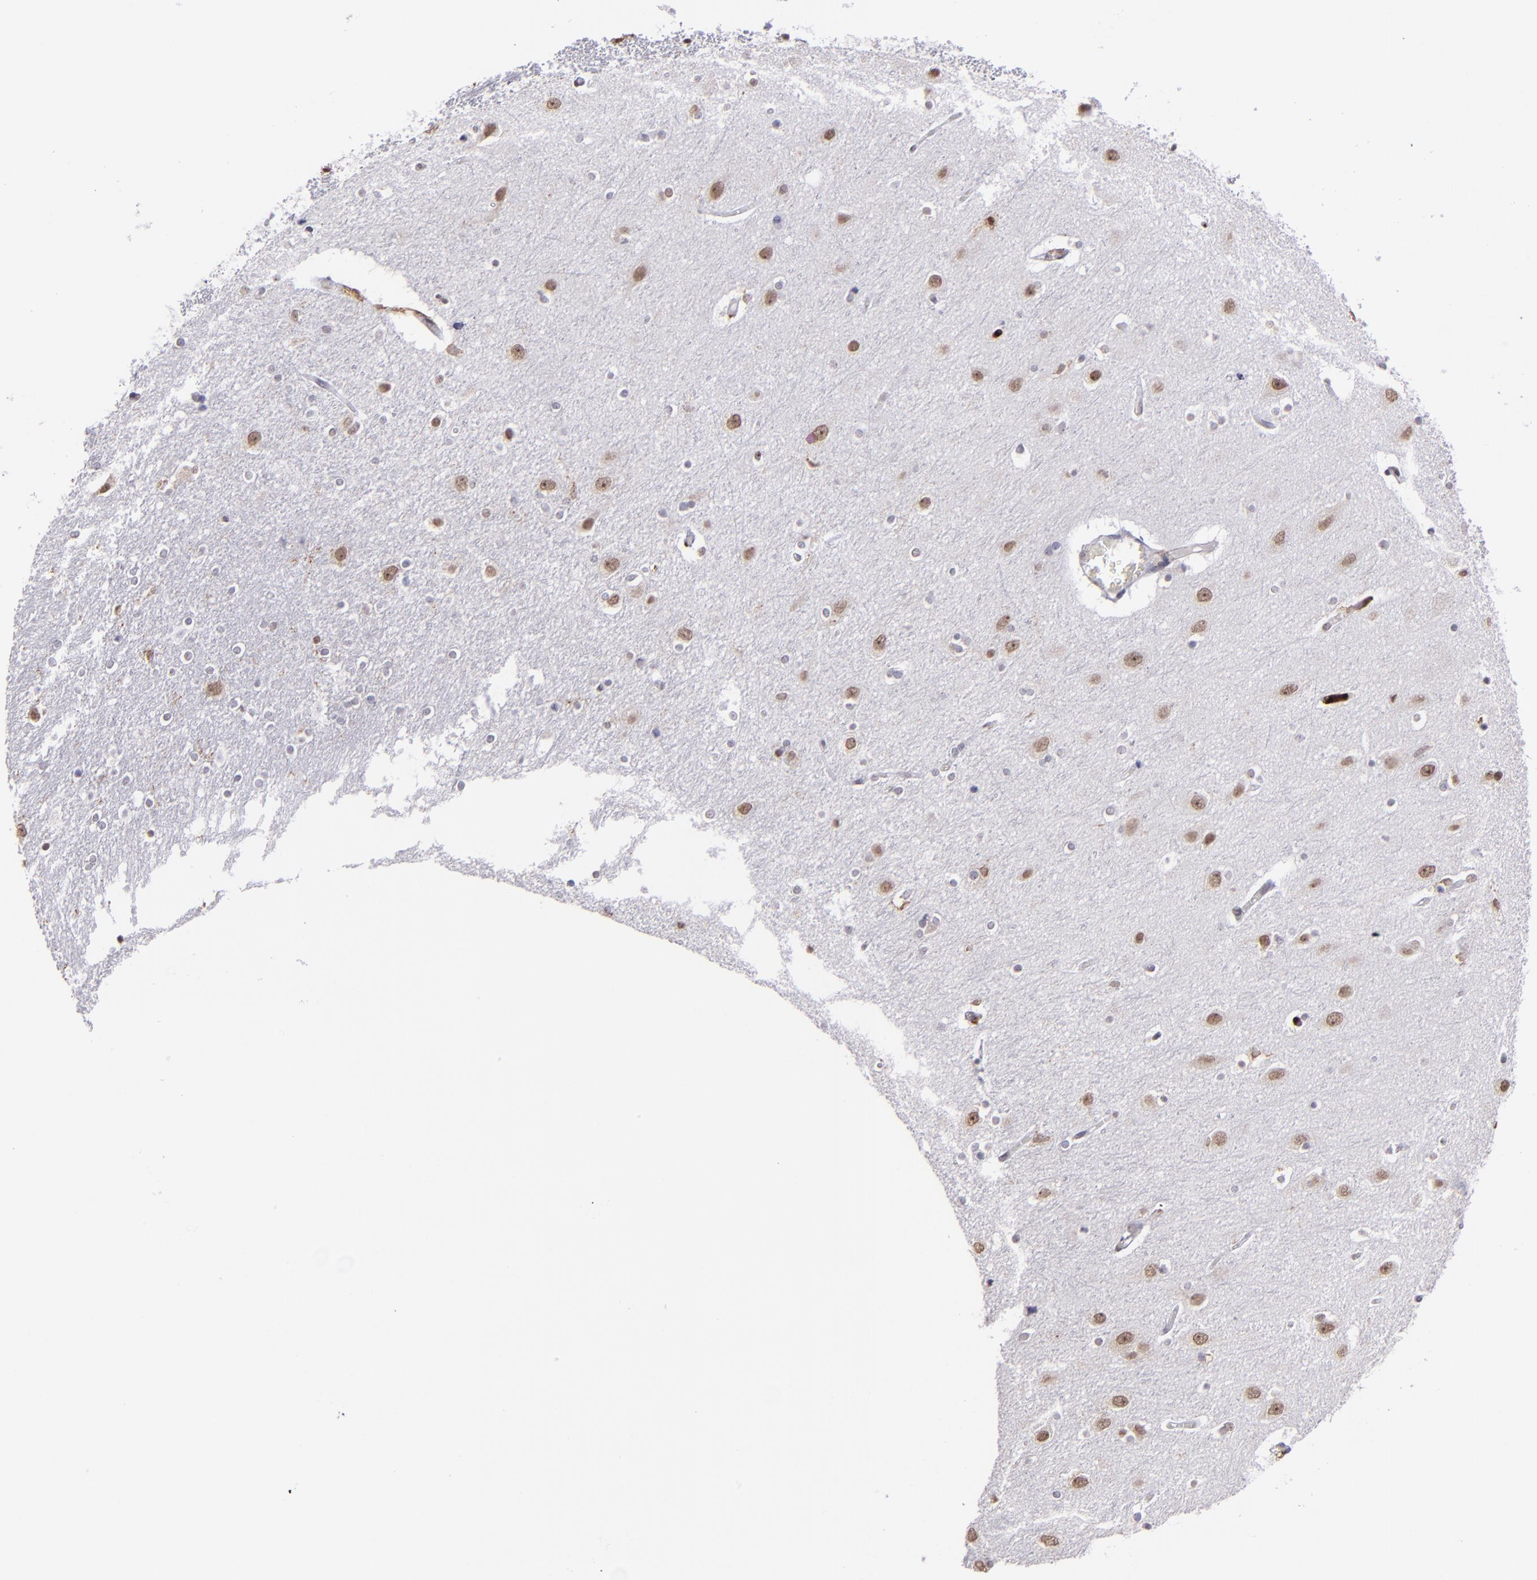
{"staining": {"intensity": "weak", "quantity": "<25%", "location": "nuclear"}, "tissue": "caudate", "cell_type": "Glial cells", "image_type": "normal", "snomed": [{"axis": "morphology", "description": "Normal tissue, NOS"}, {"axis": "topography", "description": "Lateral ventricle wall"}], "caption": "High power microscopy image of an immunohistochemistry image of benign caudate, revealing no significant positivity in glial cells.", "gene": "NCF2", "patient": {"sex": "female", "age": 54}}